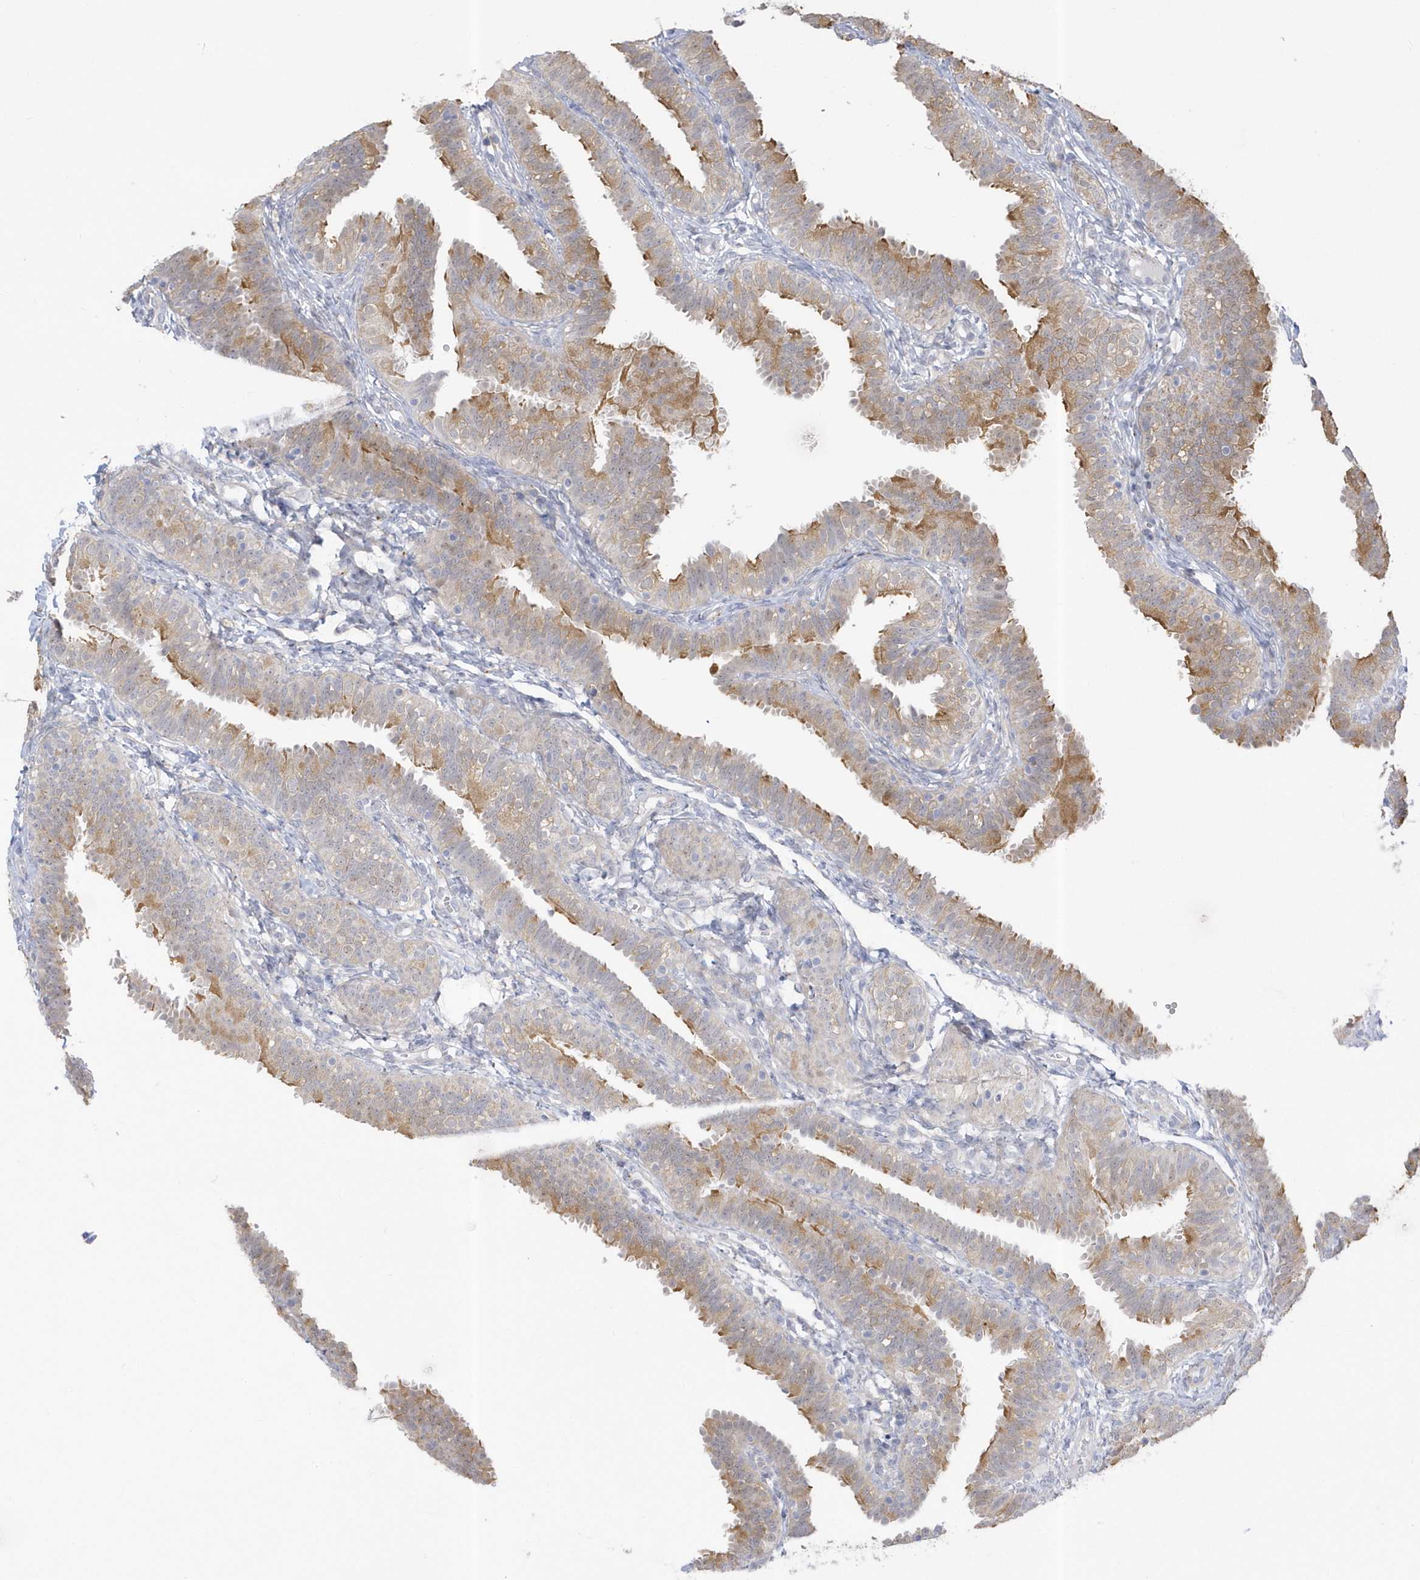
{"staining": {"intensity": "moderate", "quantity": "25%-75%", "location": "cytoplasmic/membranous"}, "tissue": "fallopian tube", "cell_type": "Glandular cells", "image_type": "normal", "snomed": [{"axis": "morphology", "description": "Normal tissue, NOS"}, {"axis": "topography", "description": "Fallopian tube"}], "caption": "Immunohistochemistry photomicrograph of normal fallopian tube: fallopian tube stained using IHC displays medium levels of moderate protein expression localized specifically in the cytoplasmic/membranous of glandular cells, appearing as a cytoplasmic/membranous brown color.", "gene": "NAF1", "patient": {"sex": "female", "age": 35}}